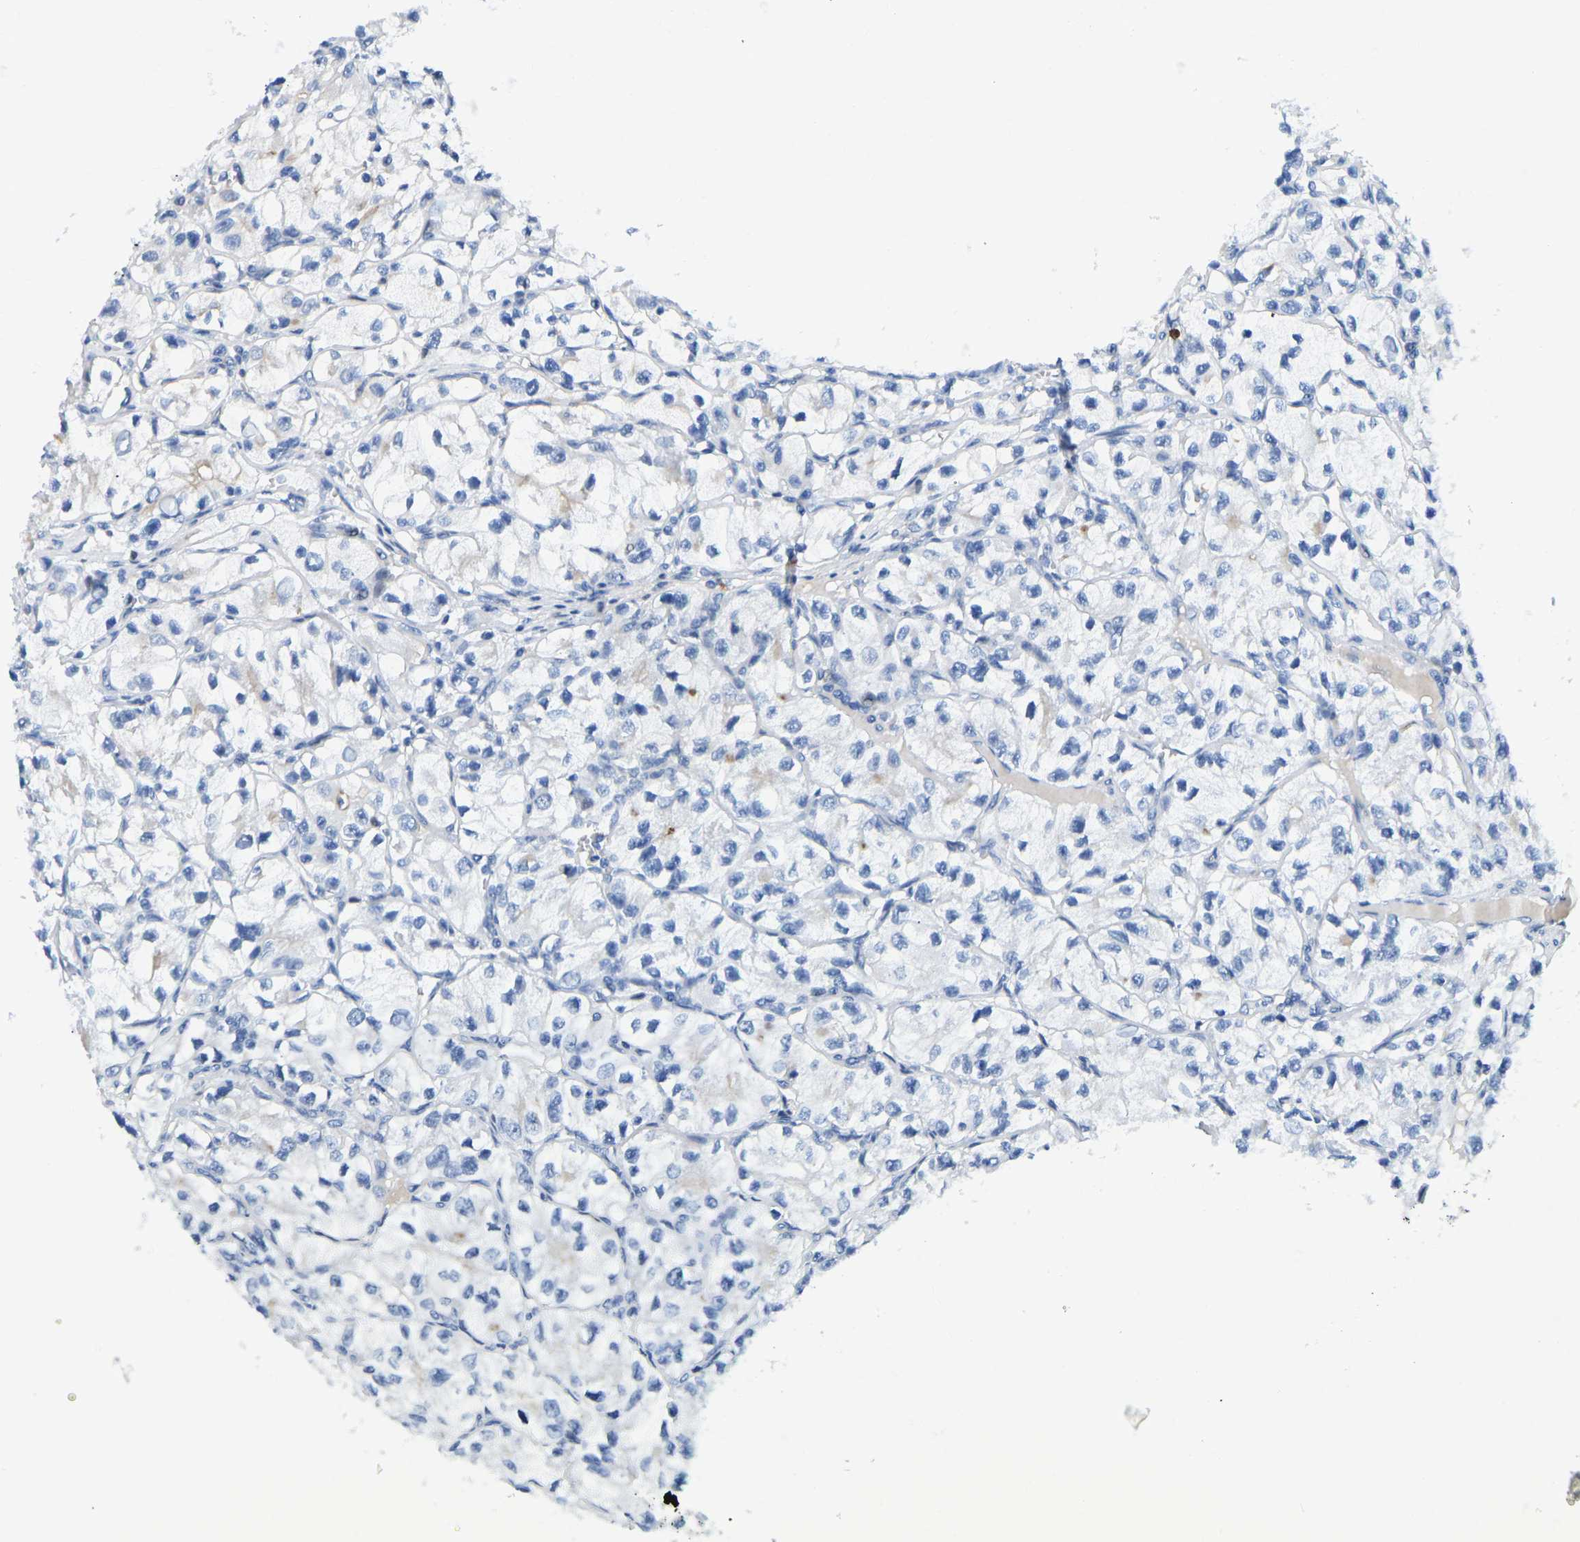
{"staining": {"intensity": "negative", "quantity": "none", "location": "none"}, "tissue": "renal cancer", "cell_type": "Tumor cells", "image_type": "cancer", "snomed": [{"axis": "morphology", "description": "Adenocarcinoma, NOS"}, {"axis": "topography", "description": "Kidney"}], "caption": "Protein analysis of adenocarcinoma (renal) exhibits no significant expression in tumor cells.", "gene": "HDAC5", "patient": {"sex": "female", "age": 57}}